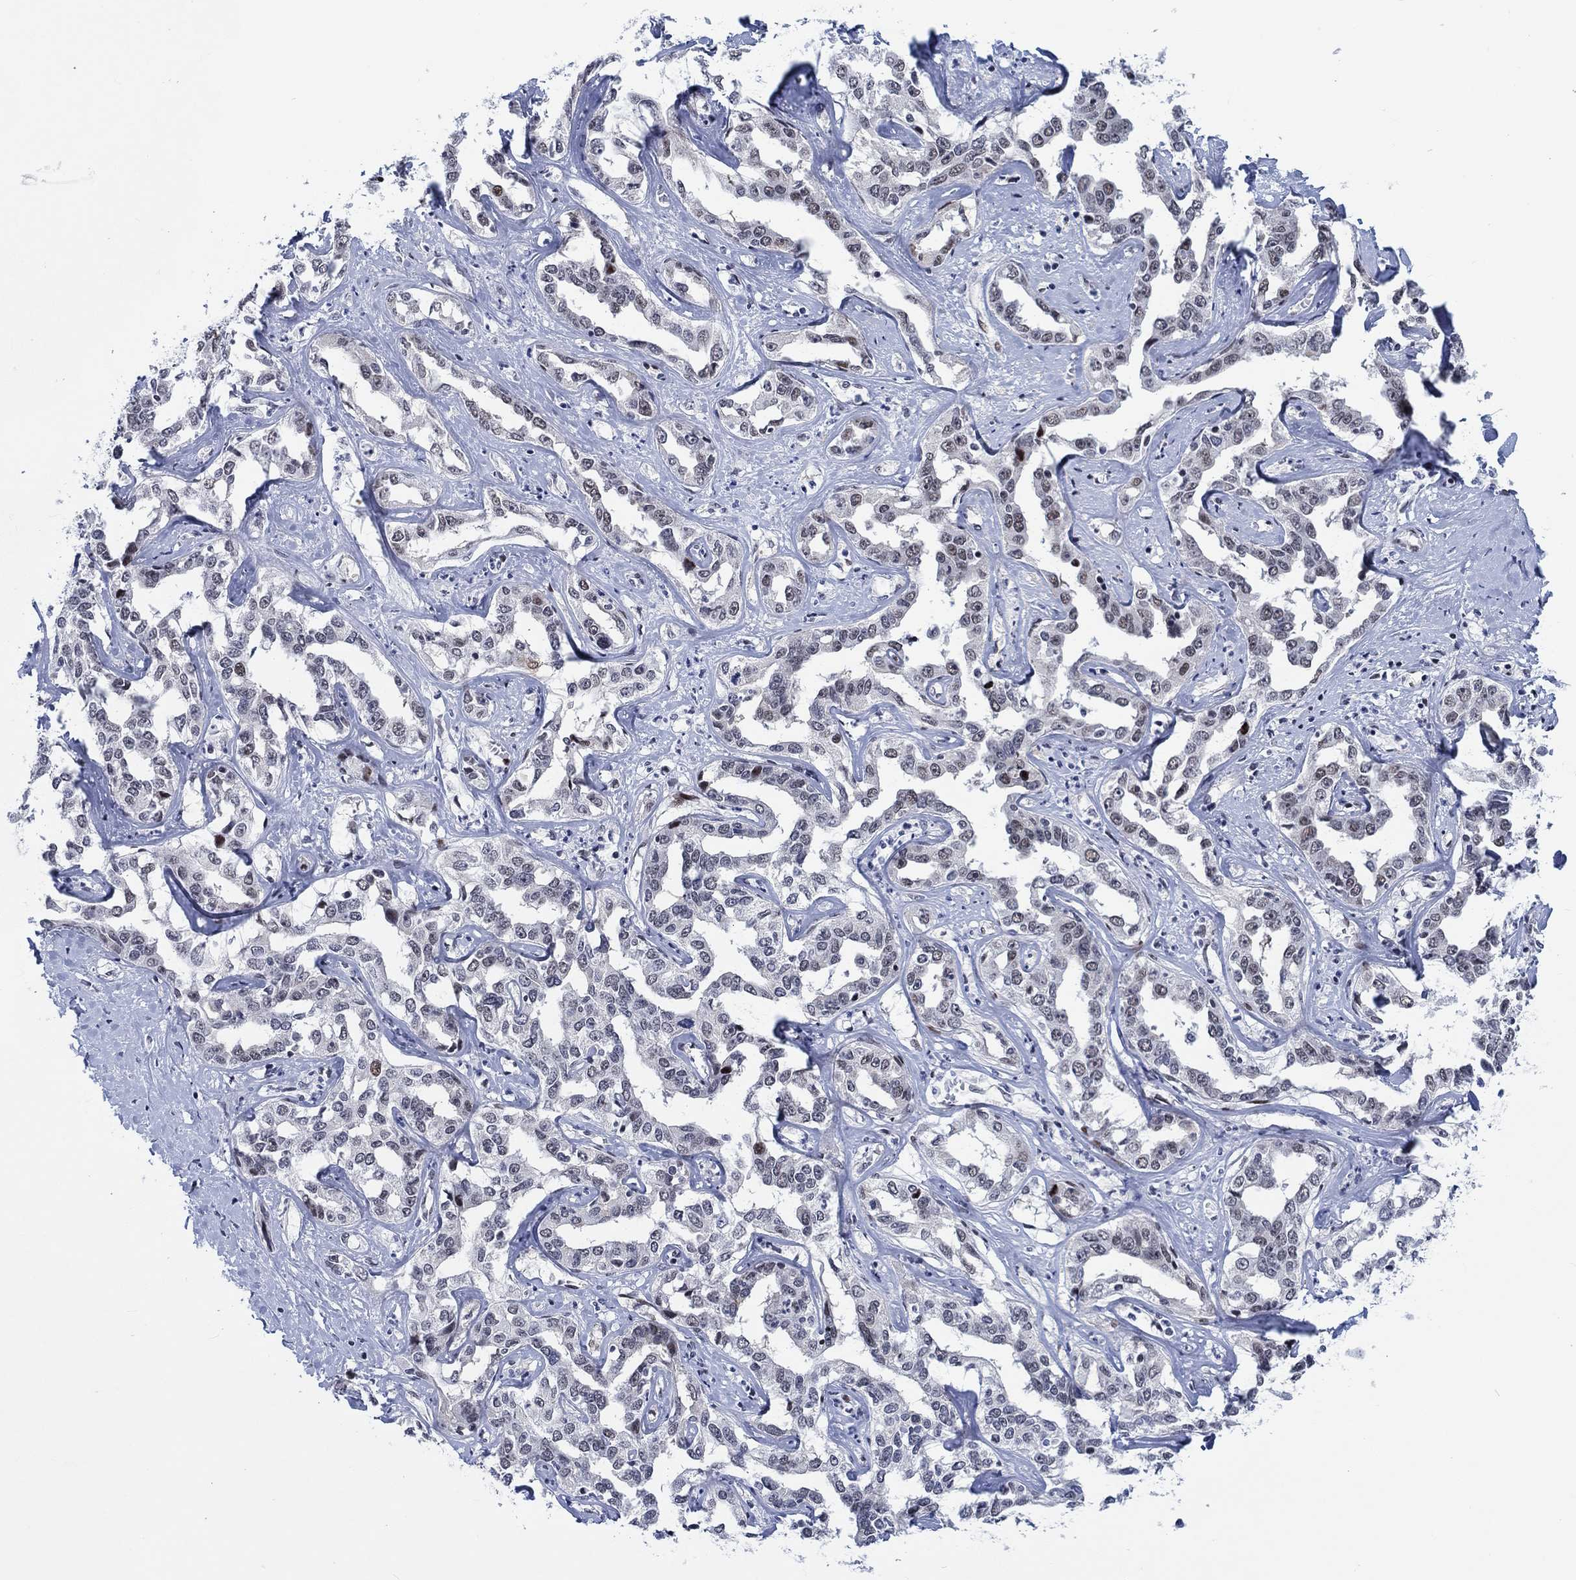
{"staining": {"intensity": "negative", "quantity": "none", "location": "none"}, "tissue": "liver cancer", "cell_type": "Tumor cells", "image_type": "cancer", "snomed": [{"axis": "morphology", "description": "Cholangiocarcinoma"}, {"axis": "topography", "description": "Liver"}], "caption": "The image shows no significant positivity in tumor cells of liver cholangiocarcinoma.", "gene": "NEU3", "patient": {"sex": "male", "age": 59}}